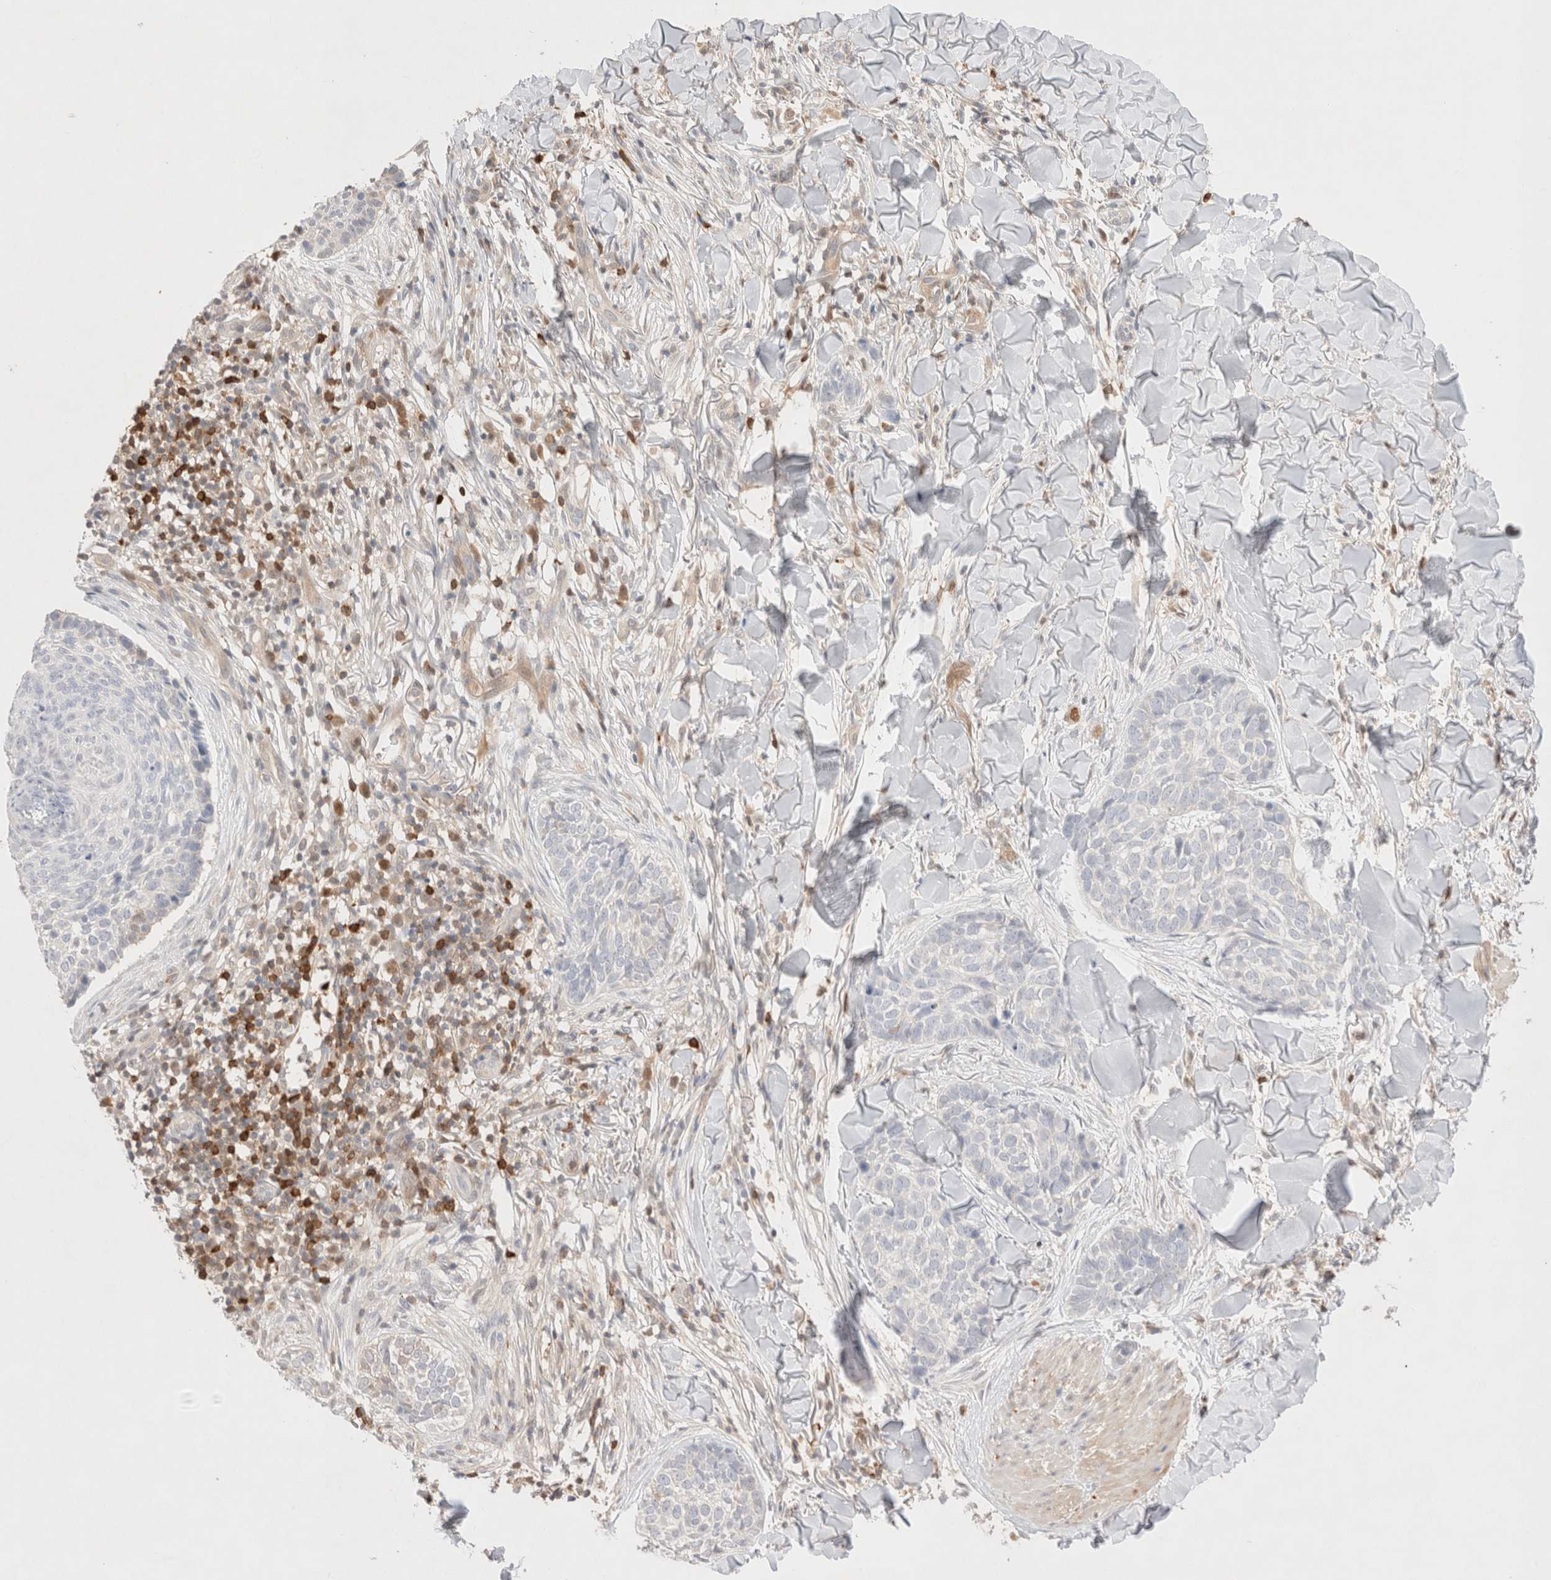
{"staining": {"intensity": "negative", "quantity": "none", "location": "none"}, "tissue": "skin cancer", "cell_type": "Tumor cells", "image_type": "cancer", "snomed": [{"axis": "morphology", "description": "Normal tissue, NOS"}, {"axis": "morphology", "description": "Basal cell carcinoma"}, {"axis": "topography", "description": "Skin"}], "caption": "The micrograph shows no staining of tumor cells in skin cancer. (IHC, brightfield microscopy, high magnification).", "gene": "STARD10", "patient": {"sex": "male", "age": 67}}